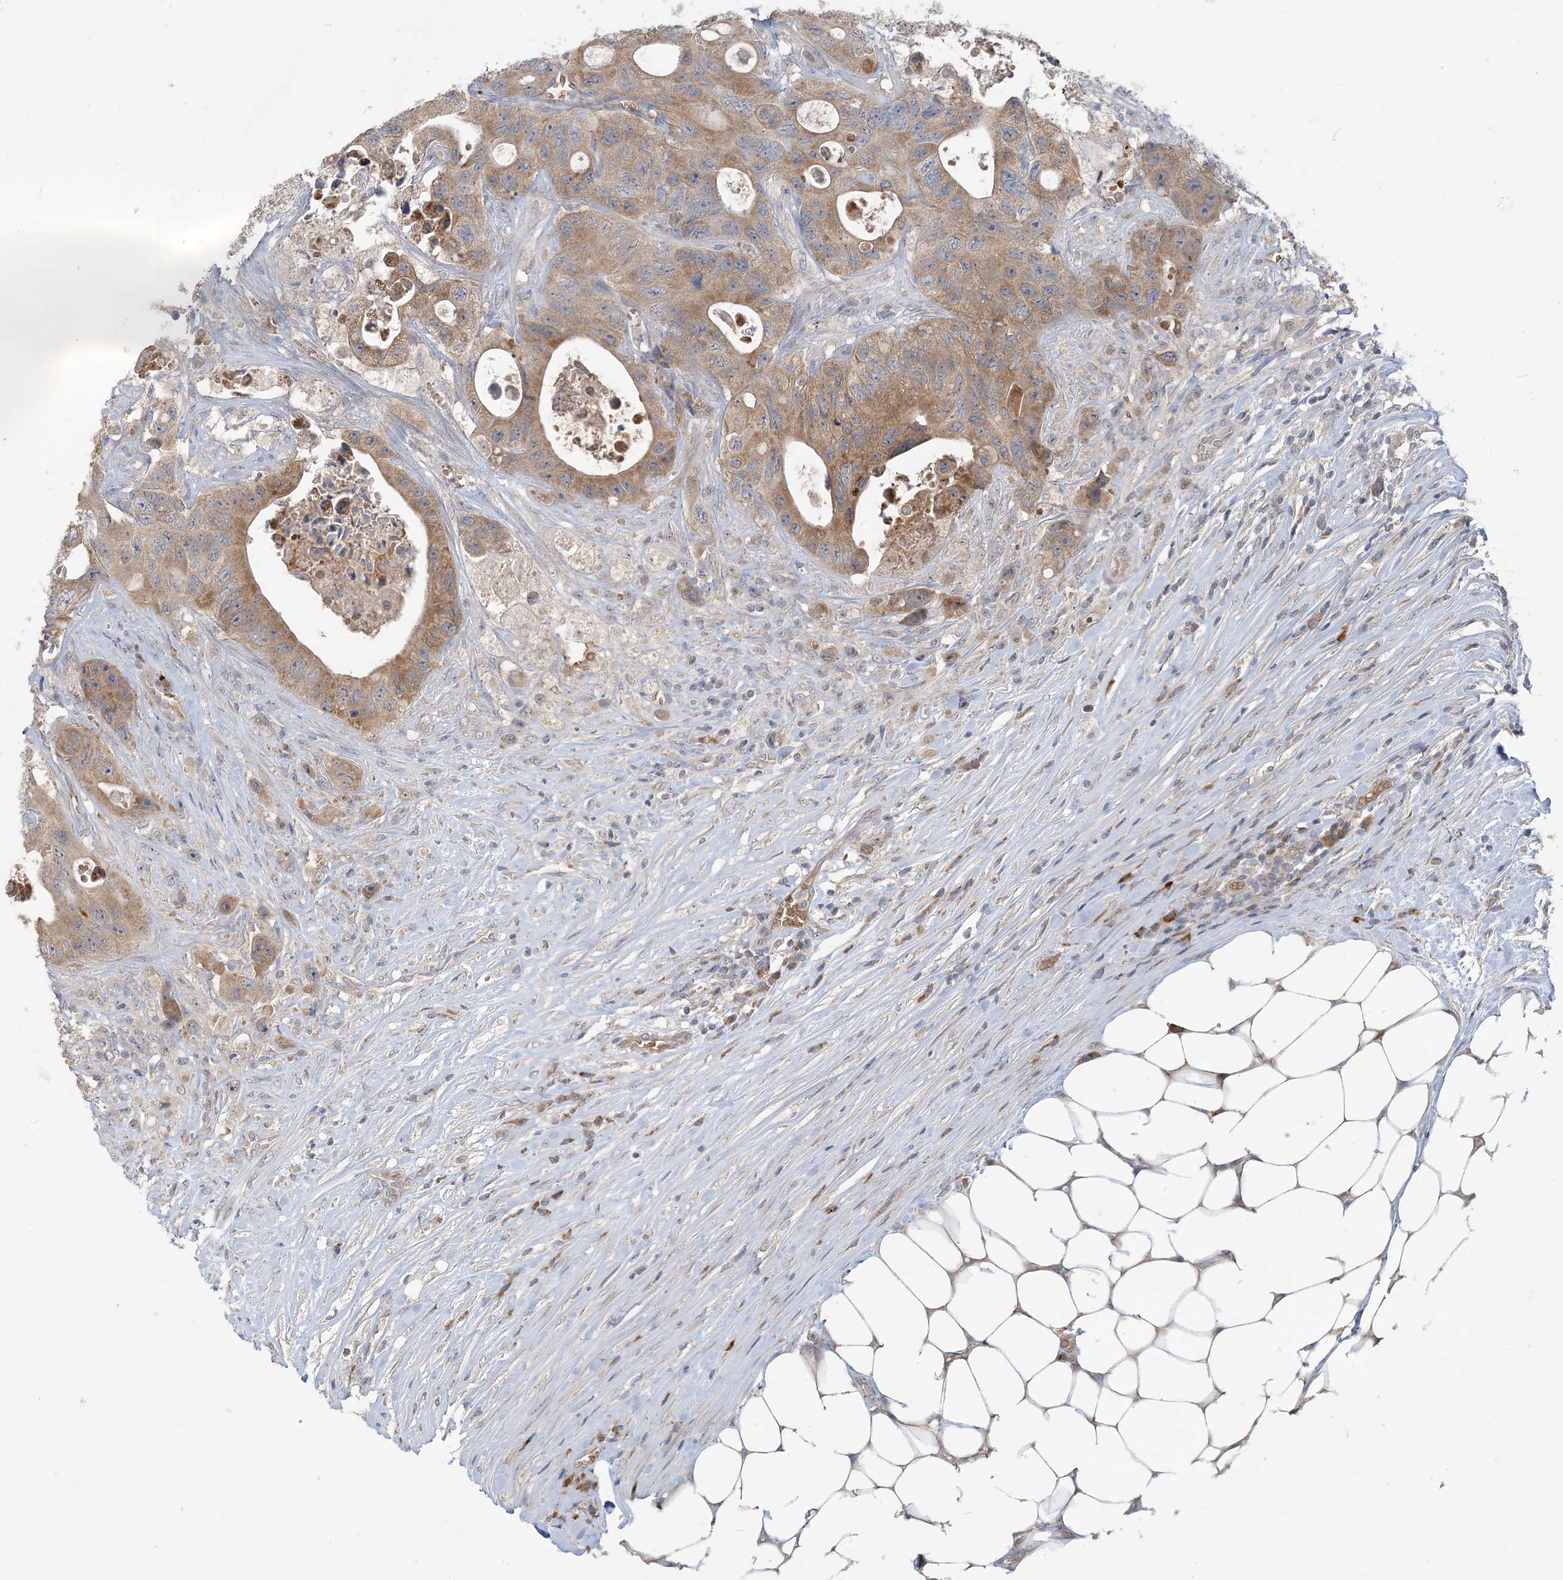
{"staining": {"intensity": "moderate", "quantity": ">75%", "location": "cytoplasmic/membranous"}, "tissue": "colorectal cancer", "cell_type": "Tumor cells", "image_type": "cancer", "snomed": [{"axis": "morphology", "description": "Adenocarcinoma, NOS"}, {"axis": "topography", "description": "Colon"}], "caption": "Immunohistochemistry (IHC) (DAB) staining of colorectal cancer displays moderate cytoplasmic/membranous protein positivity in about >75% of tumor cells.", "gene": "PUSL1", "patient": {"sex": "female", "age": 46}}